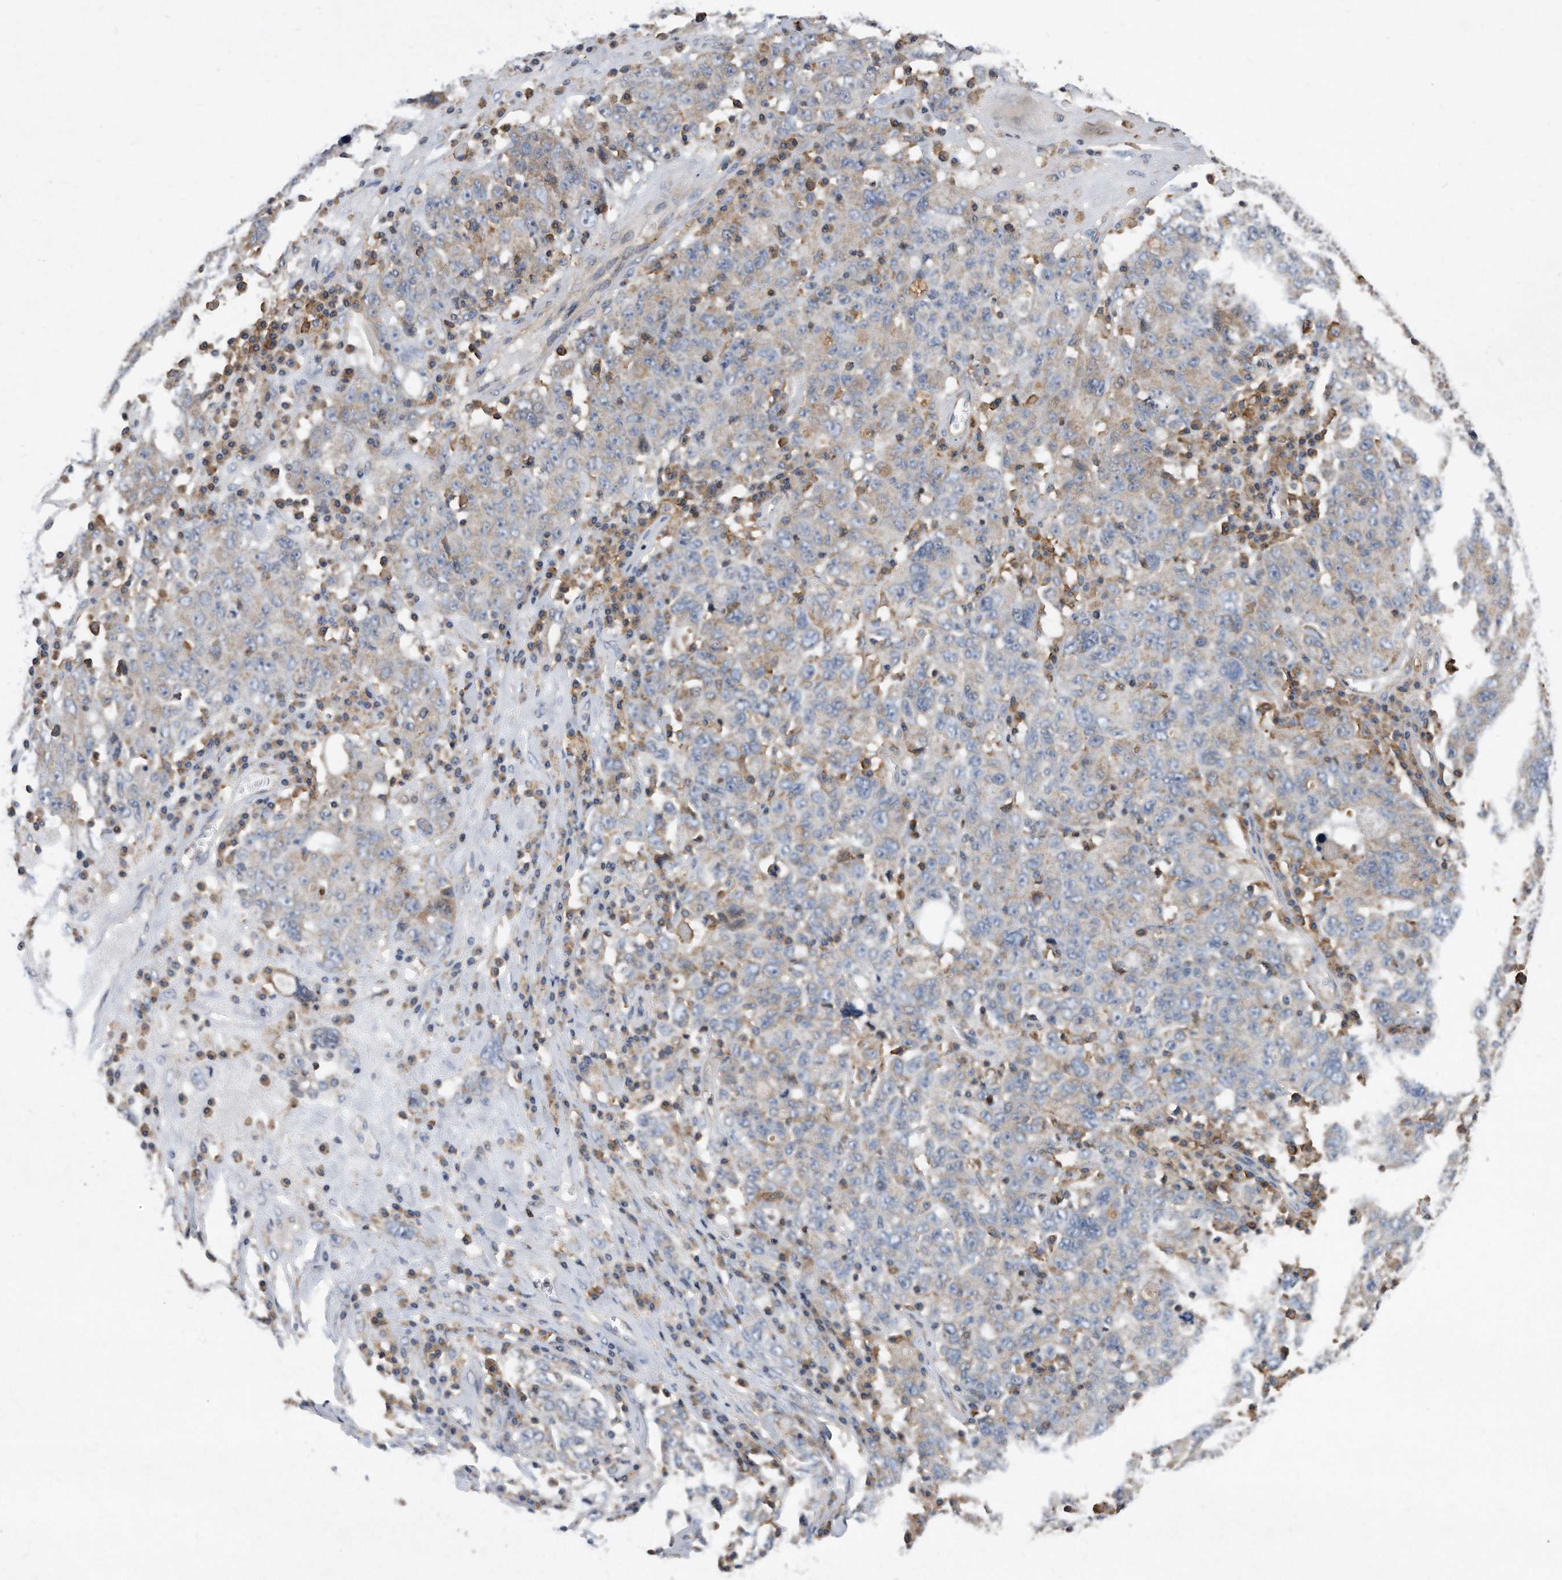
{"staining": {"intensity": "negative", "quantity": "none", "location": "none"}, "tissue": "ovarian cancer", "cell_type": "Tumor cells", "image_type": "cancer", "snomed": [{"axis": "morphology", "description": "Carcinoma, endometroid"}, {"axis": "topography", "description": "Ovary"}], "caption": "This is a image of immunohistochemistry (IHC) staining of ovarian cancer (endometroid carcinoma), which shows no staining in tumor cells.", "gene": "ATG5", "patient": {"sex": "female", "age": 62}}